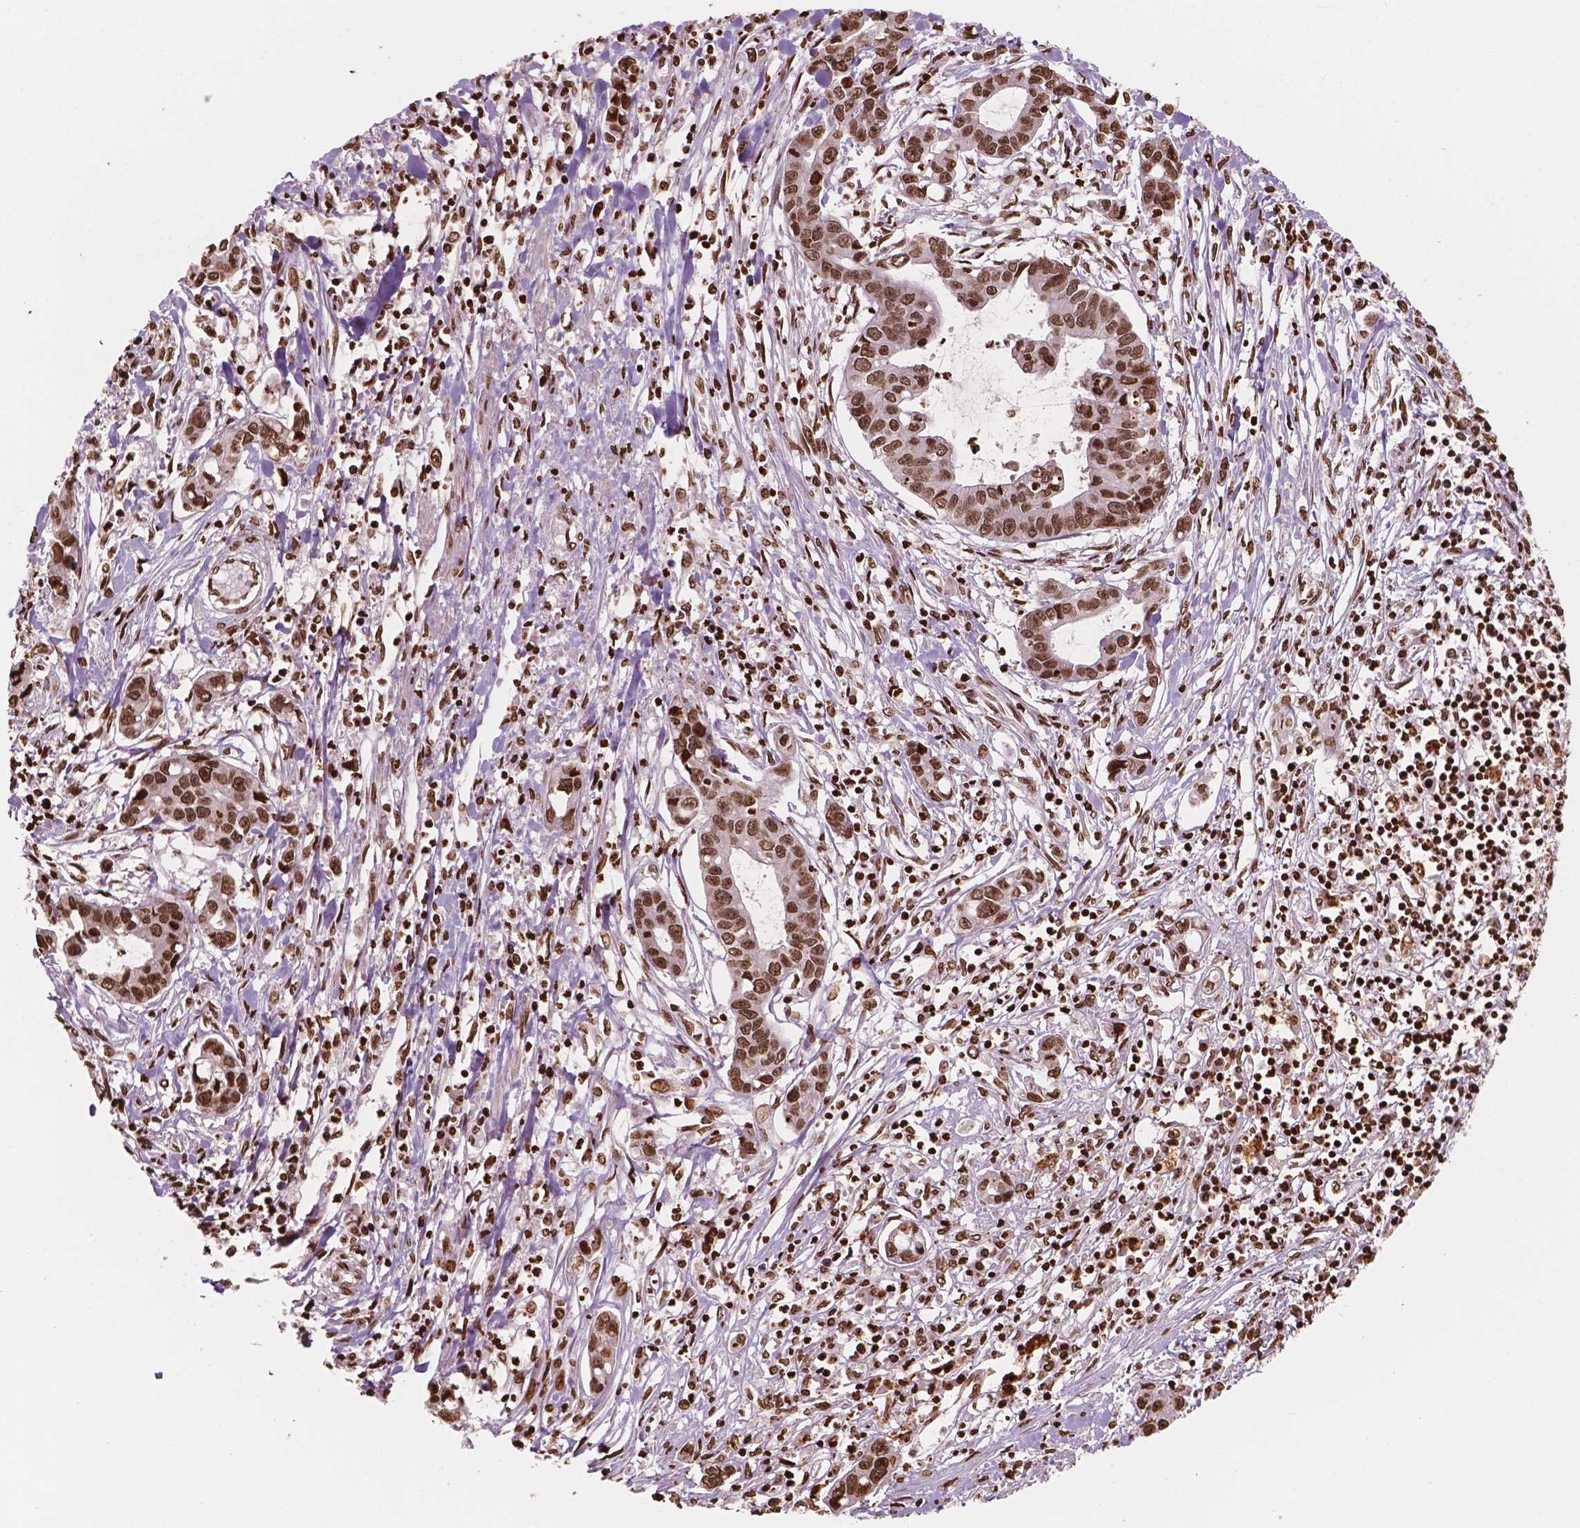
{"staining": {"intensity": "strong", "quantity": ">75%", "location": "nuclear"}, "tissue": "liver cancer", "cell_type": "Tumor cells", "image_type": "cancer", "snomed": [{"axis": "morphology", "description": "Cholangiocarcinoma"}, {"axis": "topography", "description": "Liver"}], "caption": "A photomicrograph of liver cancer stained for a protein exhibits strong nuclear brown staining in tumor cells.", "gene": "H3C7", "patient": {"sex": "male", "age": 58}}